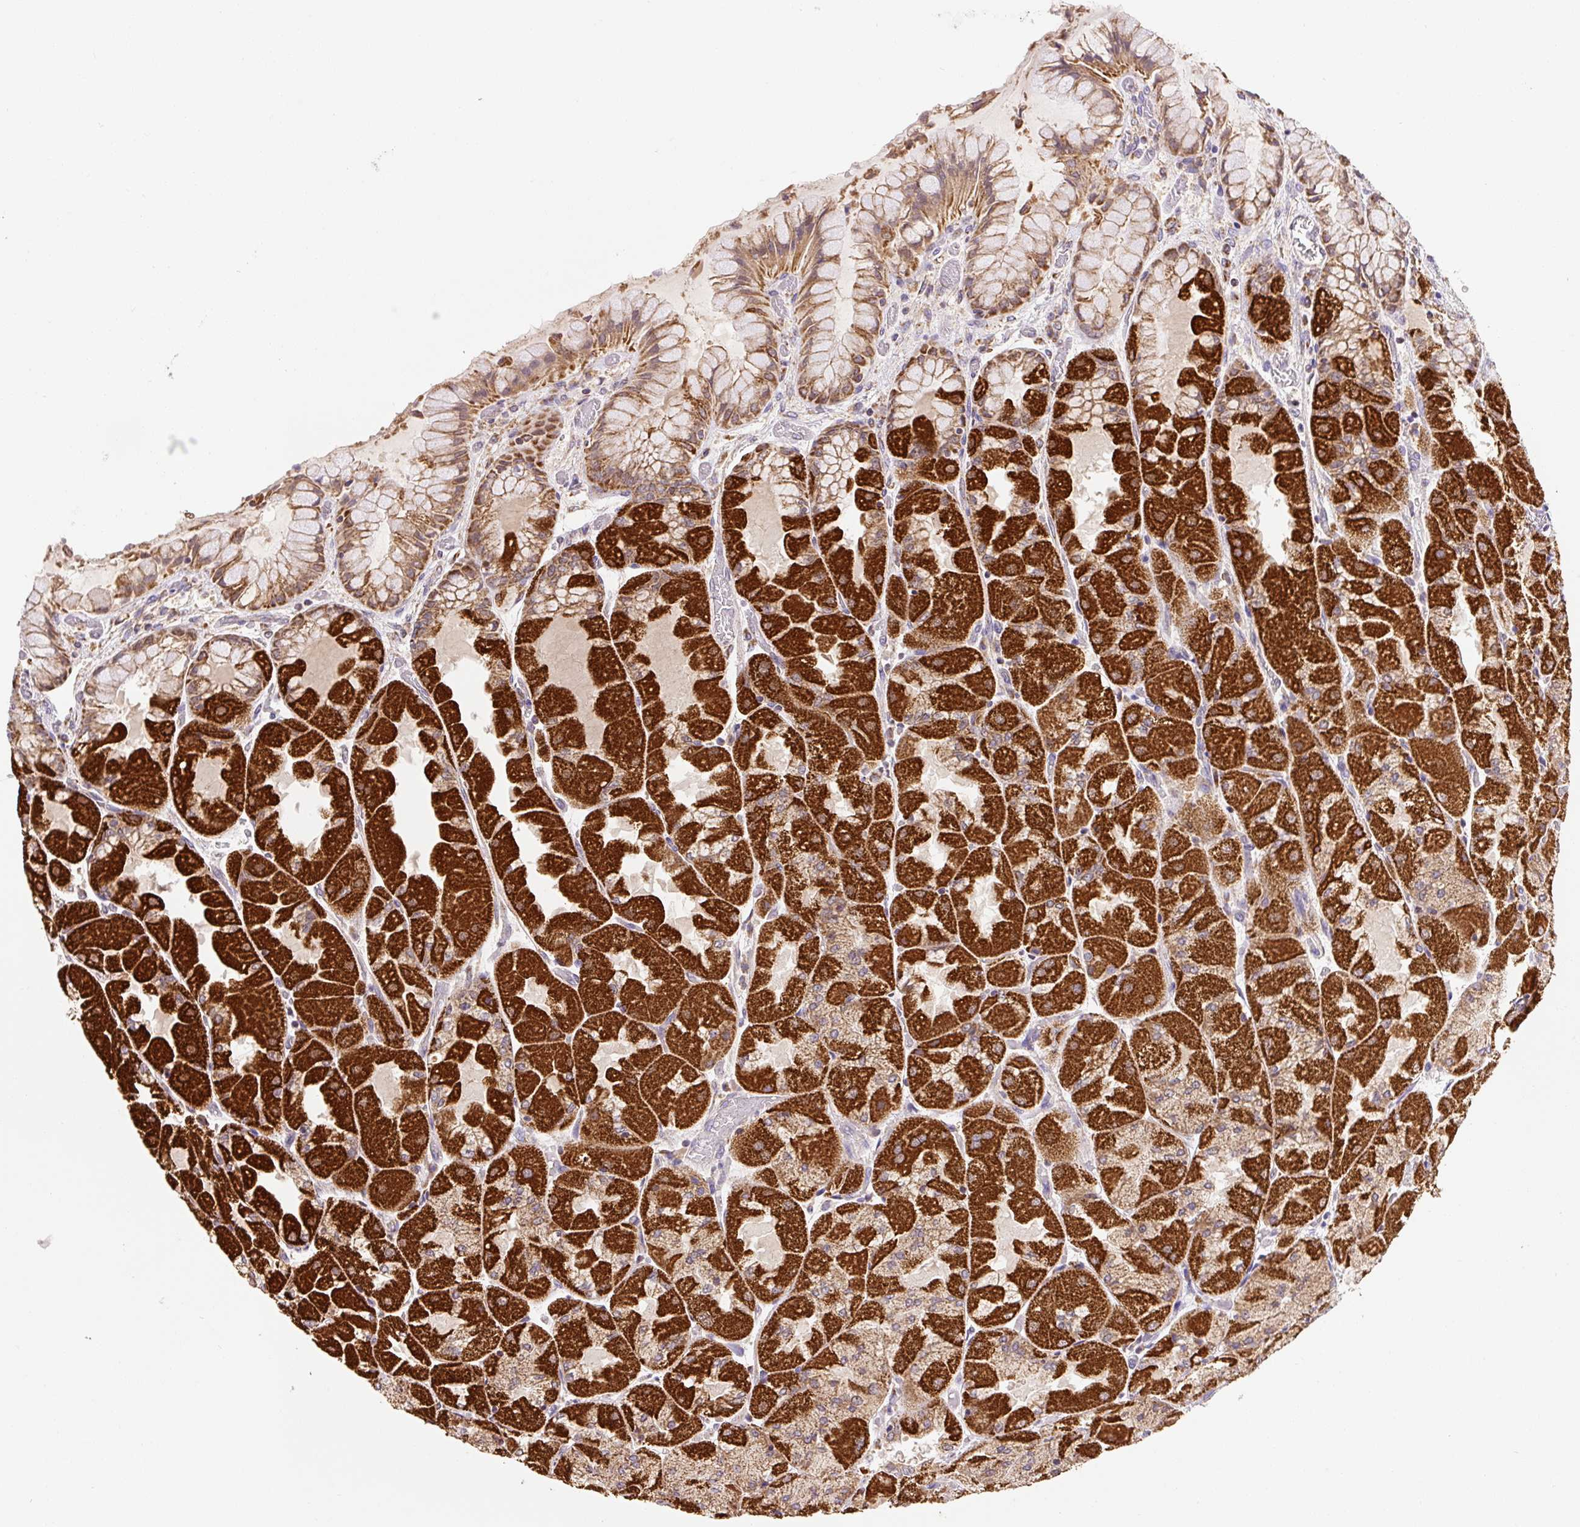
{"staining": {"intensity": "strong", "quantity": "25%-75%", "location": "cytoplasmic/membranous"}, "tissue": "stomach", "cell_type": "Glandular cells", "image_type": "normal", "snomed": [{"axis": "morphology", "description": "Normal tissue, NOS"}, {"axis": "topography", "description": "Stomach"}], "caption": "IHC micrograph of unremarkable stomach stained for a protein (brown), which exhibits high levels of strong cytoplasmic/membranous positivity in approximately 25%-75% of glandular cells.", "gene": "MFSD9", "patient": {"sex": "female", "age": 61}}